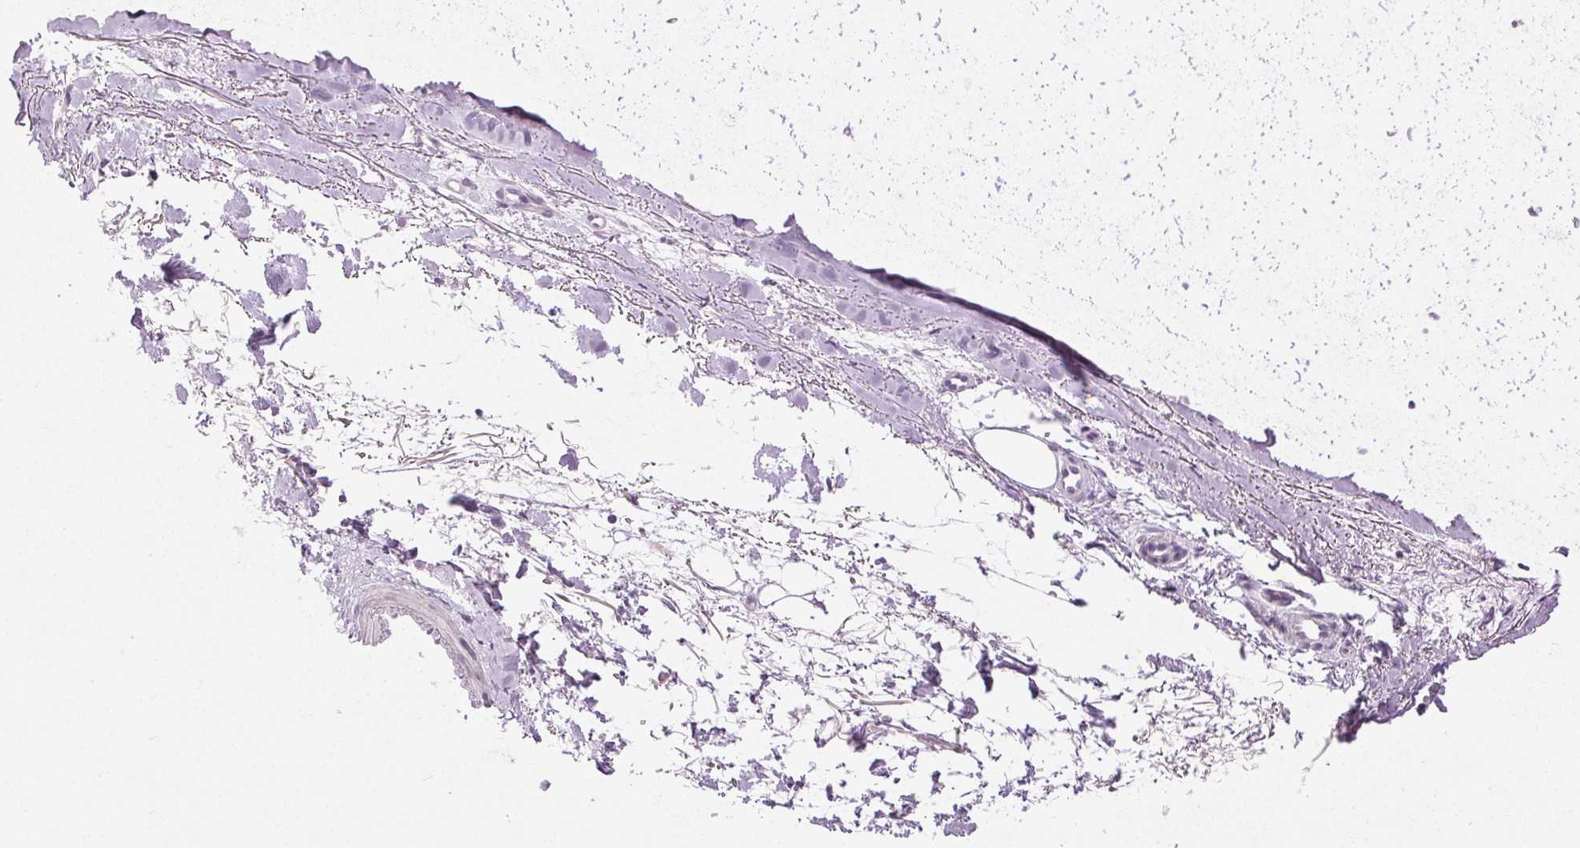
{"staining": {"intensity": "negative", "quantity": "none", "location": "none"}, "tissue": "adipose tissue", "cell_type": "Adipocytes", "image_type": "normal", "snomed": [{"axis": "morphology", "description": "Normal tissue, NOS"}, {"axis": "topography", "description": "Cartilage tissue"}], "caption": "Immunohistochemistry photomicrograph of benign human adipose tissue stained for a protein (brown), which shows no positivity in adipocytes. (Brightfield microscopy of DAB (3,3'-diaminobenzidine) immunohistochemistry at high magnification).", "gene": "DSG3", "patient": {"sex": "male", "age": 65}}